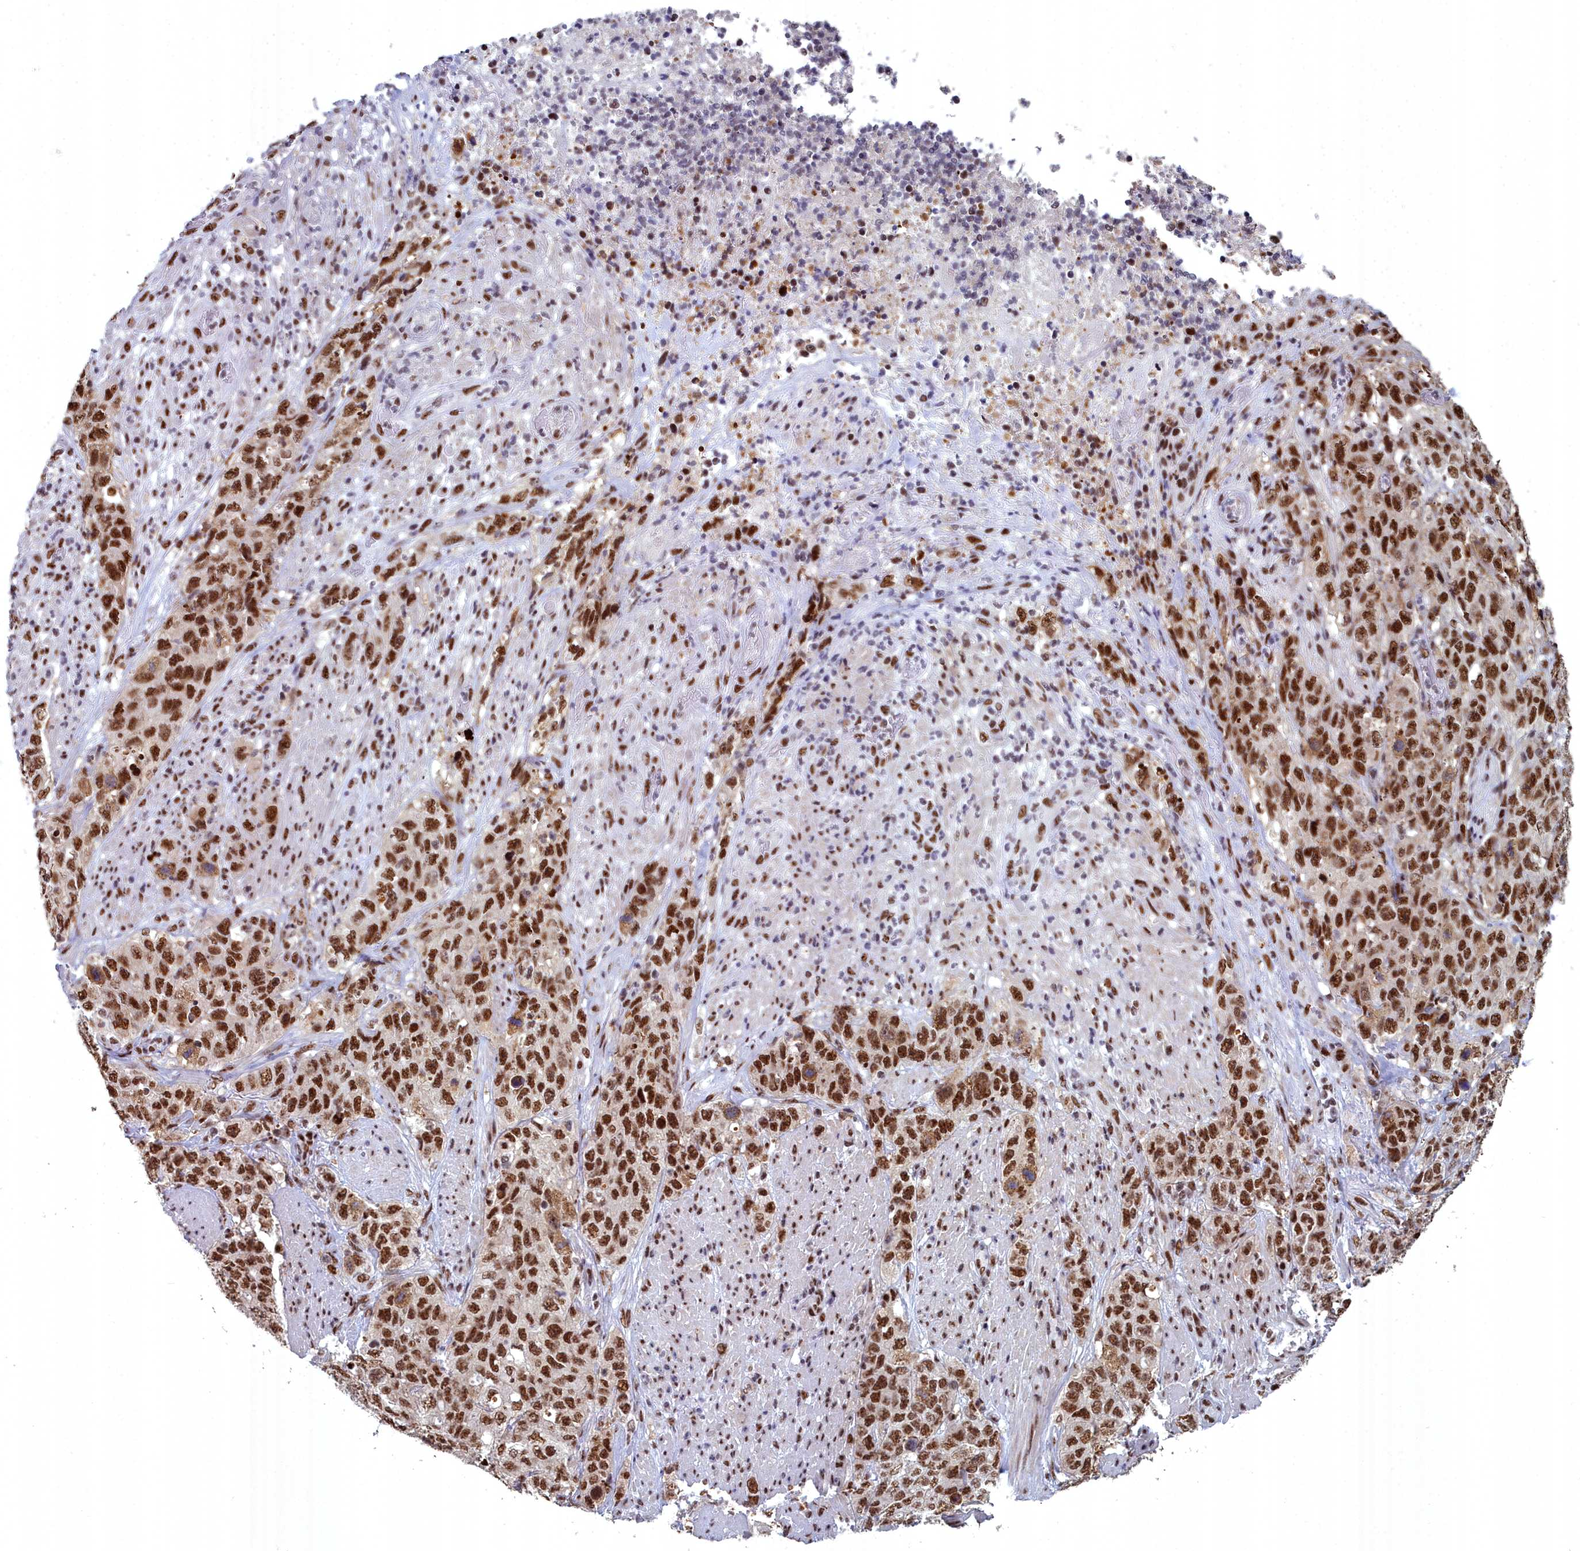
{"staining": {"intensity": "strong", "quantity": ">75%", "location": "nuclear"}, "tissue": "stomach cancer", "cell_type": "Tumor cells", "image_type": "cancer", "snomed": [{"axis": "morphology", "description": "Adenocarcinoma, NOS"}, {"axis": "topography", "description": "Stomach"}], "caption": "A brown stain labels strong nuclear staining of a protein in human stomach cancer (adenocarcinoma) tumor cells.", "gene": "SF3B3", "patient": {"sex": "male", "age": 48}}